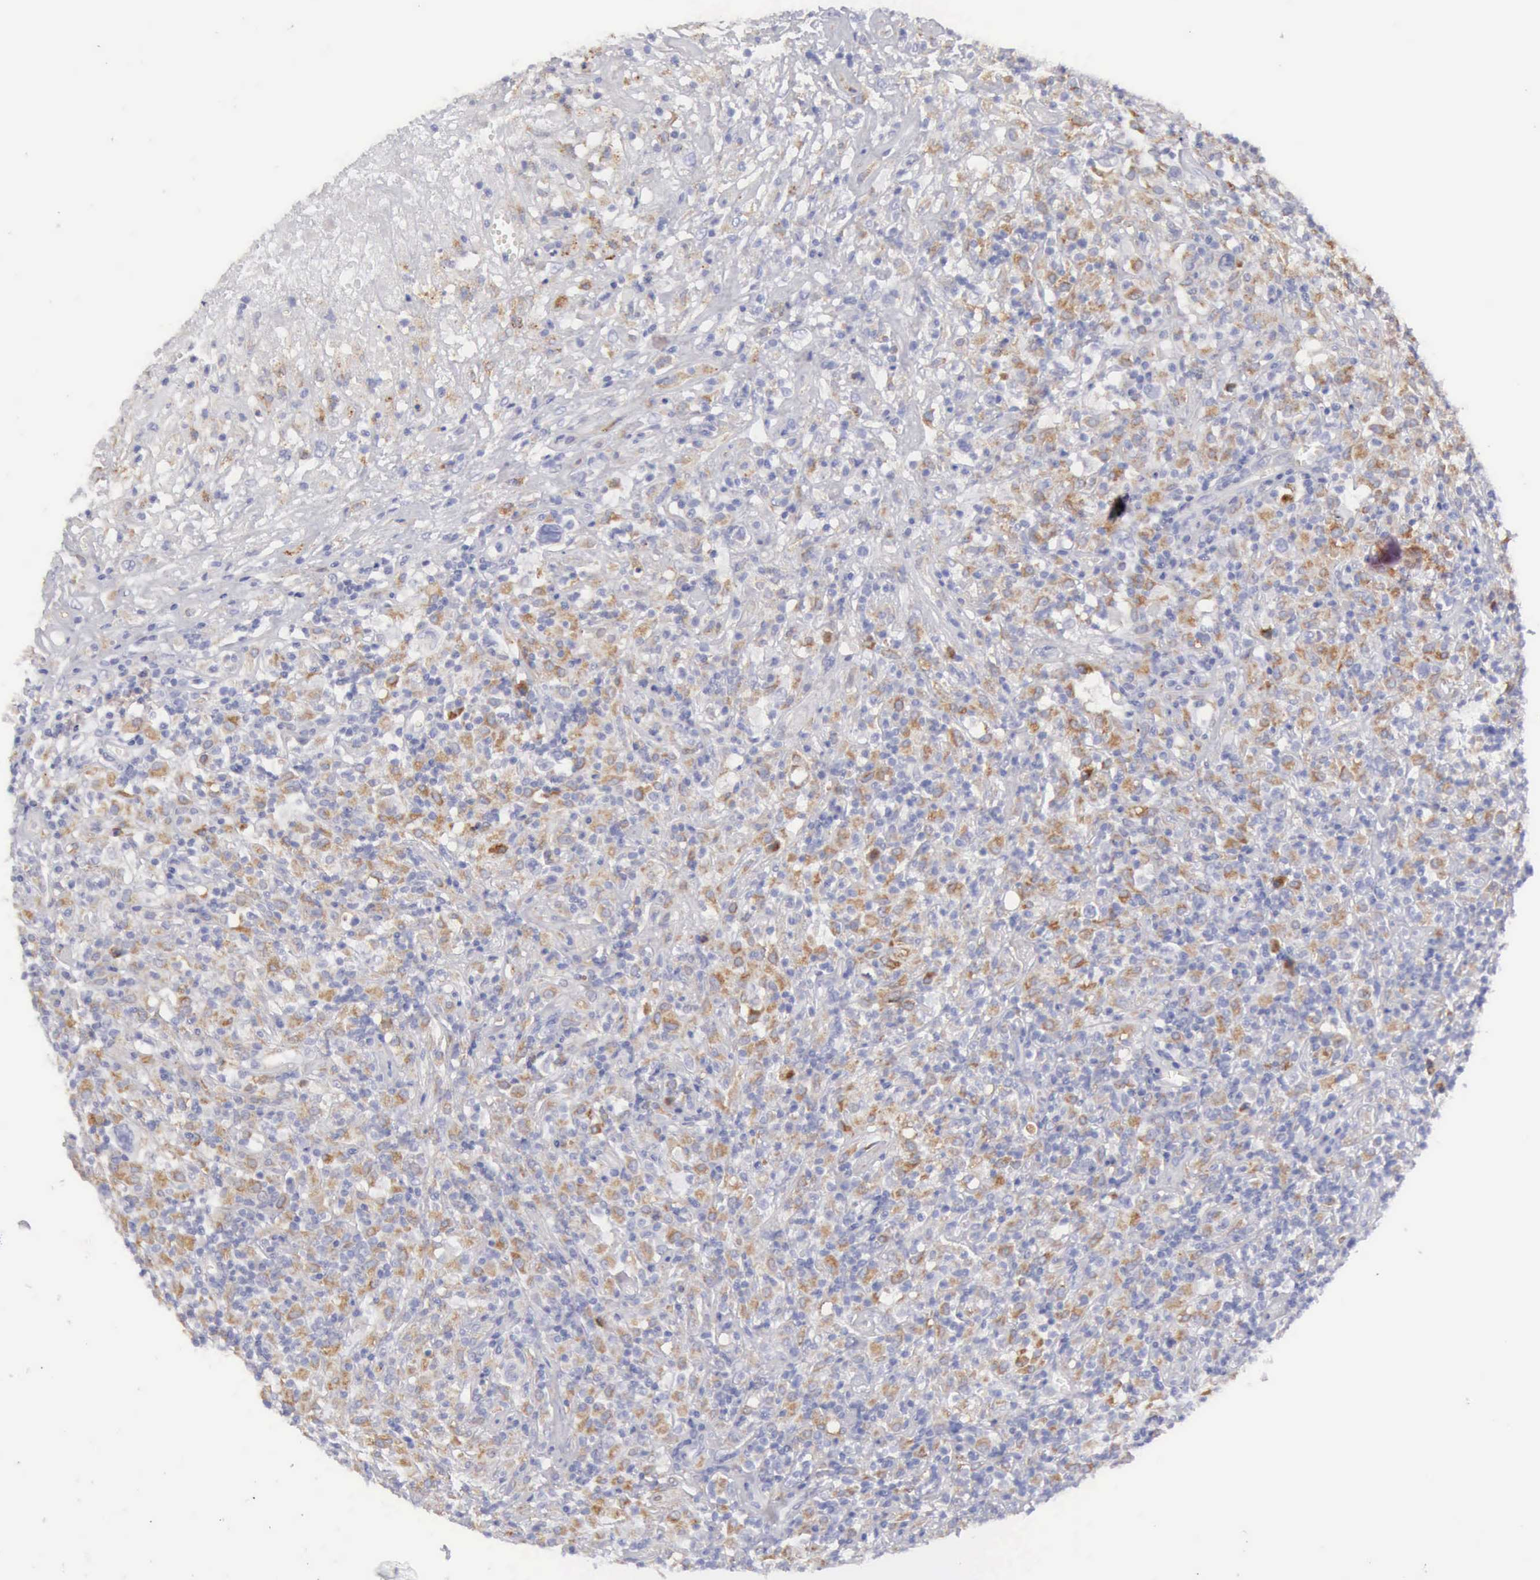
{"staining": {"intensity": "negative", "quantity": "none", "location": "none"}, "tissue": "lymphoma", "cell_type": "Tumor cells", "image_type": "cancer", "snomed": [{"axis": "morphology", "description": "Hodgkin's disease, NOS"}, {"axis": "topography", "description": "Lymph node"}], "caption": "The photomicrograph reveals no significant positivity in tumor cells of Hodgkin's disease.", "gene": "CTSS", "patient": {"sex": "male", "age": 46}}